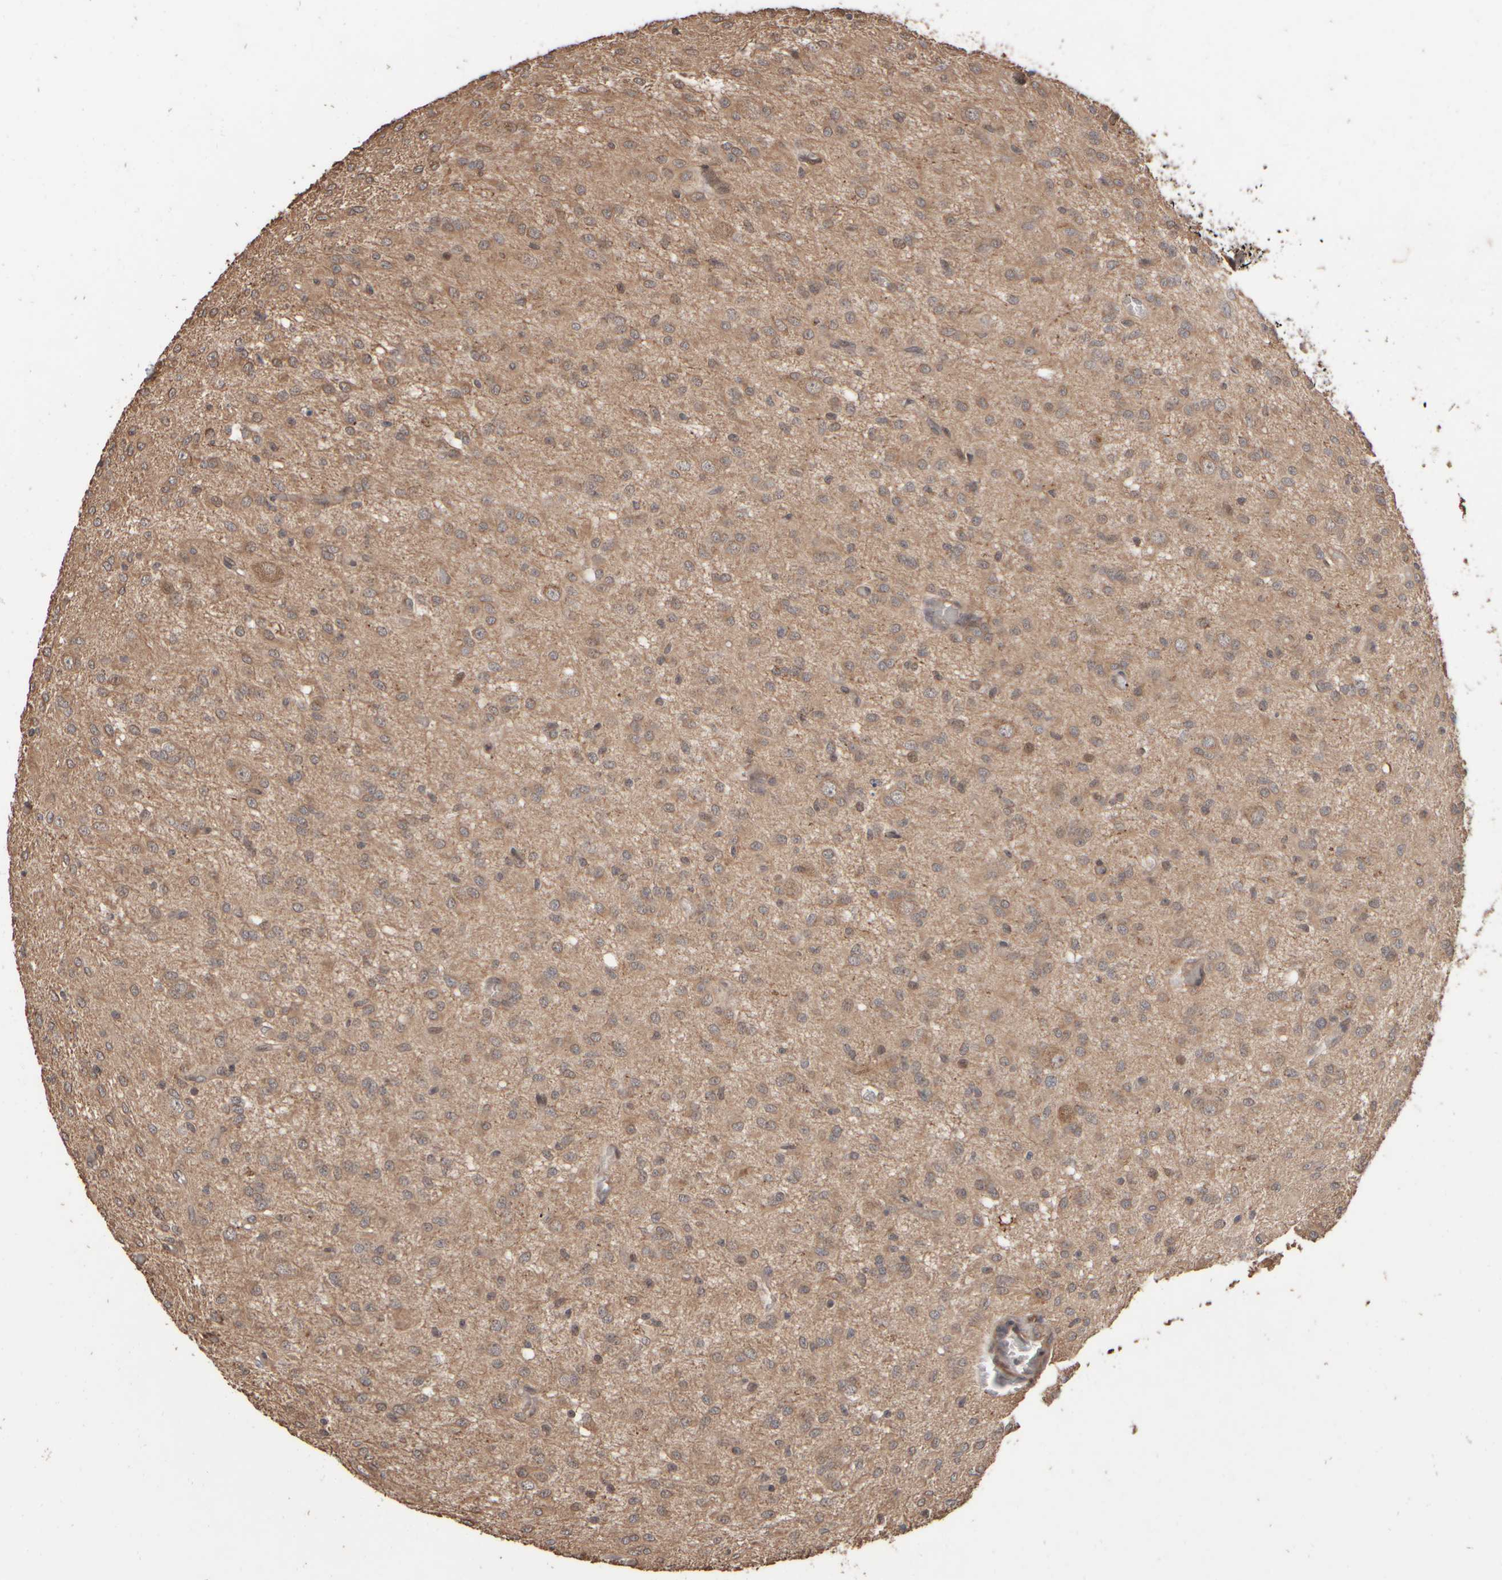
{"staining": {"intensity": "weak", "quantity": ">75%", "location": "cytoplasmic/membranous"}, "tissue": "glioma", "cell_type": "Tumor cells", "image_type": "cancer", "snomed": [{"axis": "morphology", "description": "Glioma, malignant, High grade"}, {"axis": "topography", "description": "Brain"}], "caption": "Protein expression analysis of human glioma reveals weak cytoplasmic/membranous positivity in approximately >75% of tumor cells.", "gene": "ABHD11", "patient": {"sex": "female", "age": 59}}